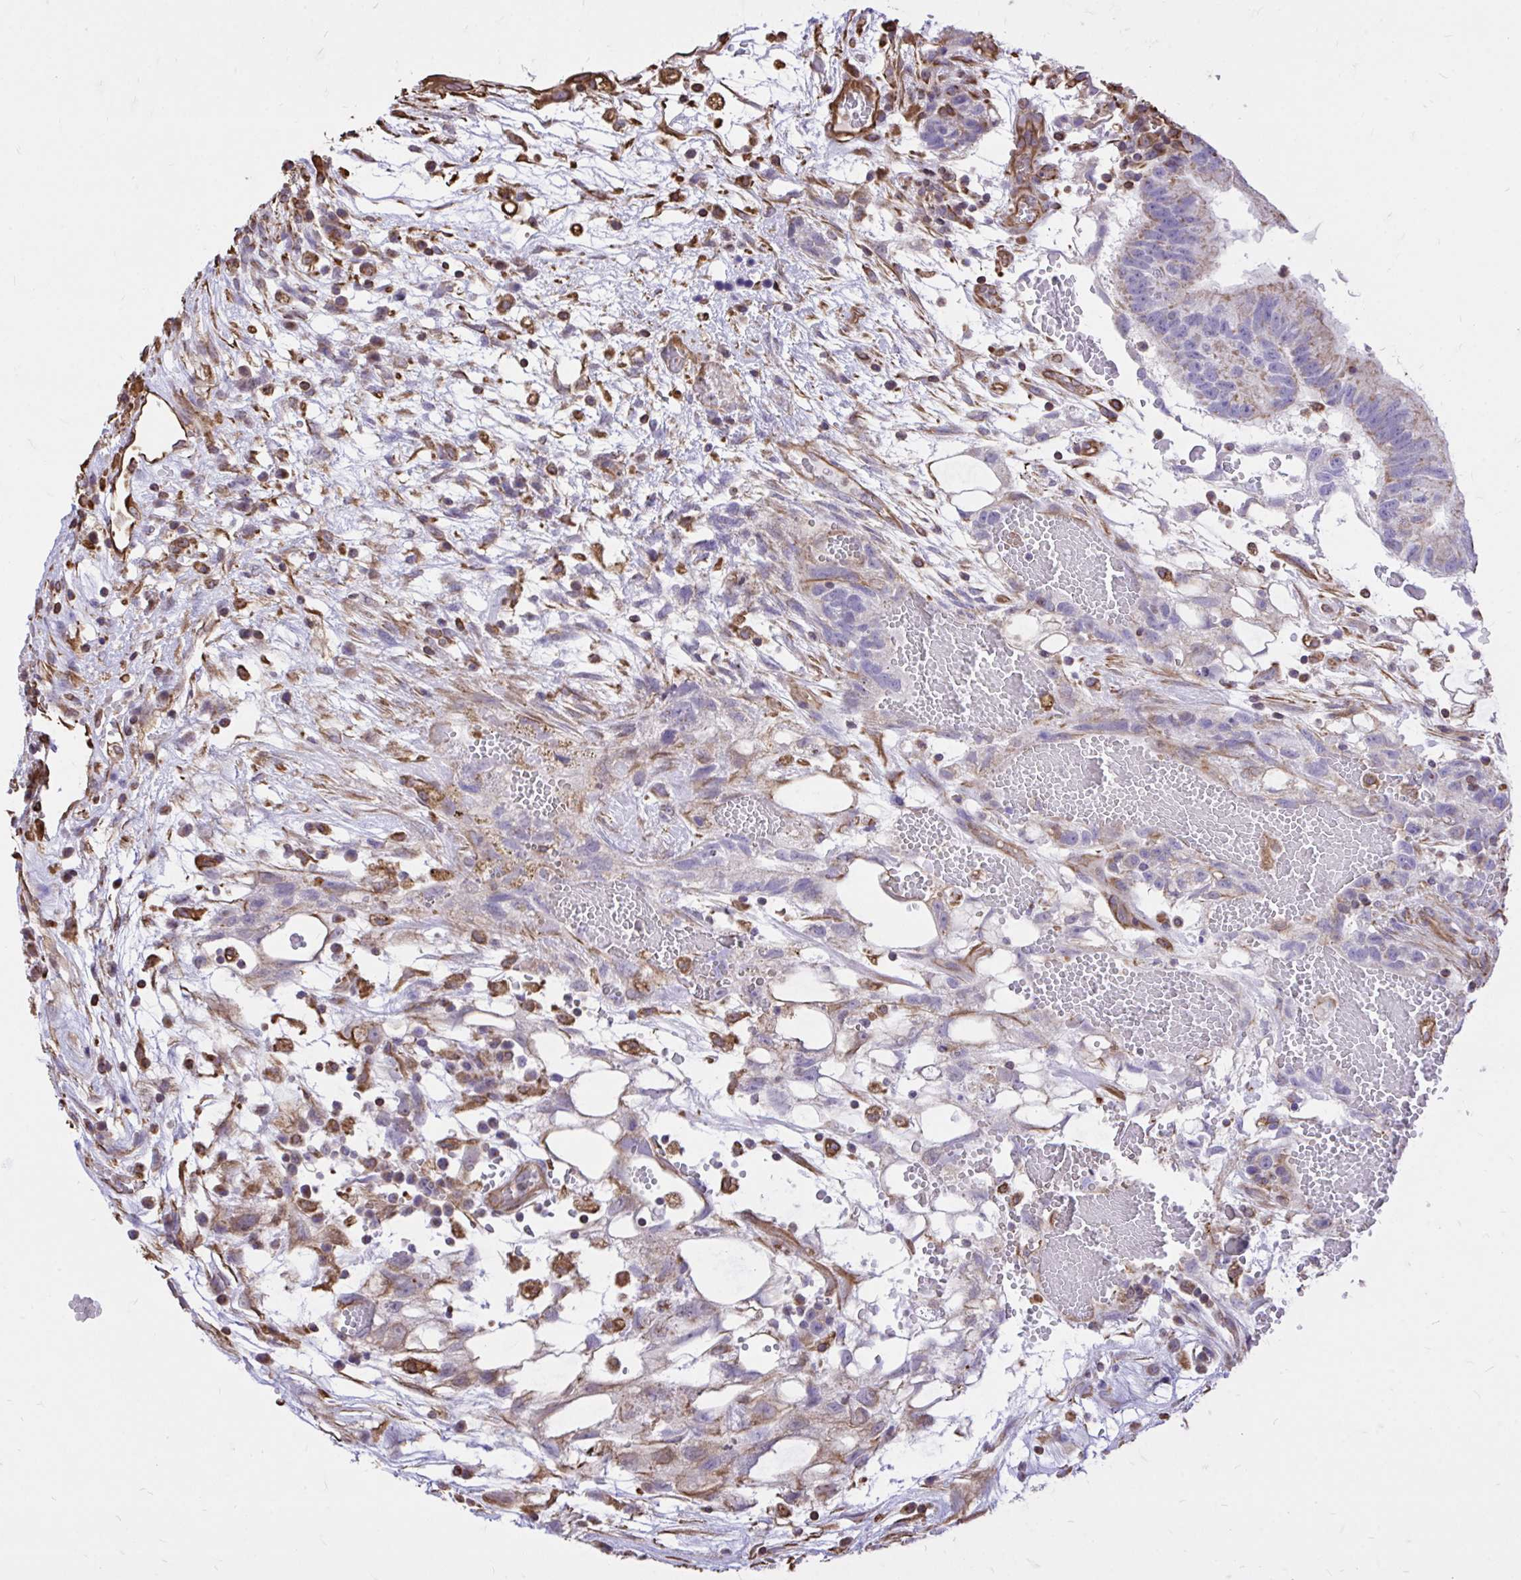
{"staining": {"intensity": "weak", "quantity": "25%-75%", "location": "cytoplasmic/membranous"}, "tissue": "testis cancer", "cell_type": "Tumor cells", "image_type": "cancer", "snomed": [{"axis": "morphology", "description": "Normal tissue, NOS"}, {"axis": "morphology", "description": "Carcinoma, Embryonal, NOS"}, {"axis": "topography", "description": "Testis"}], "caption": "Testis embryonal carcinoma was stained to show a protein in brown. There is low levels of weak cytoplasmic/membranous expression in approximately 25%-75% of tumor cells.", "gene": "RNF103", "patient": {"sex": "male", "age": 32}}